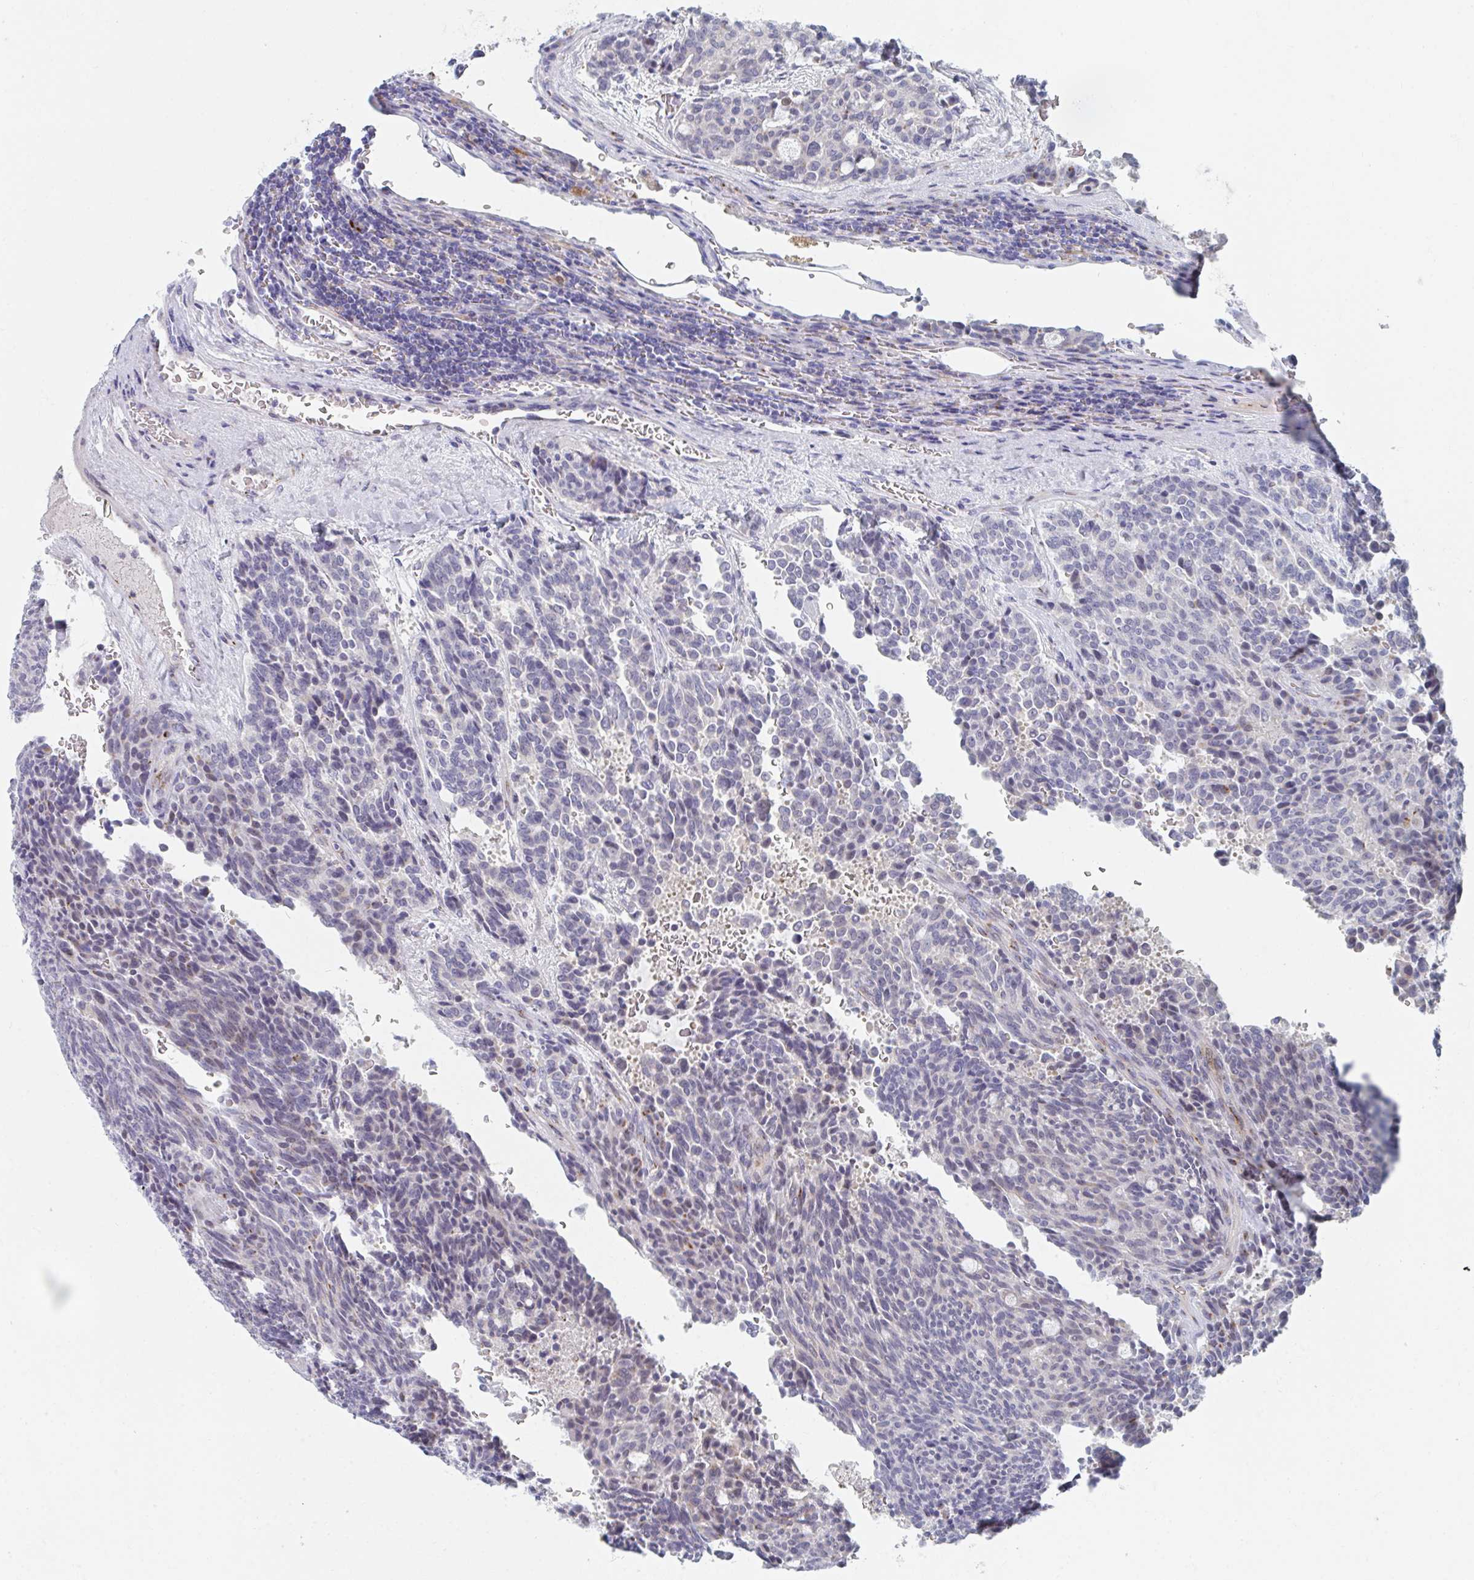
{"staining": {"intensity": "moderate", "quantity": "<25%", "location": "cytoplasmic/membranous"}, "tissue": "carcinoid", "cell_type": "Tumor cells", "image_type": "cancer", "snomed": [{"axis": "morphology", "description": "Carcinoid, malignant, NOS"}, {"axis": "topography", "description": "Pancreas"}], "caption": "Protein staining of carcinoid (malignant) tissue demonstrates moderate cytoplasmic/membranous staining in approximately <25% of tumor cells. (DAB IHC, brown staining for protein, blue staining for nuclei).", "gene": "PSMG1", "patient": {"sex": "female", "age": 54}}